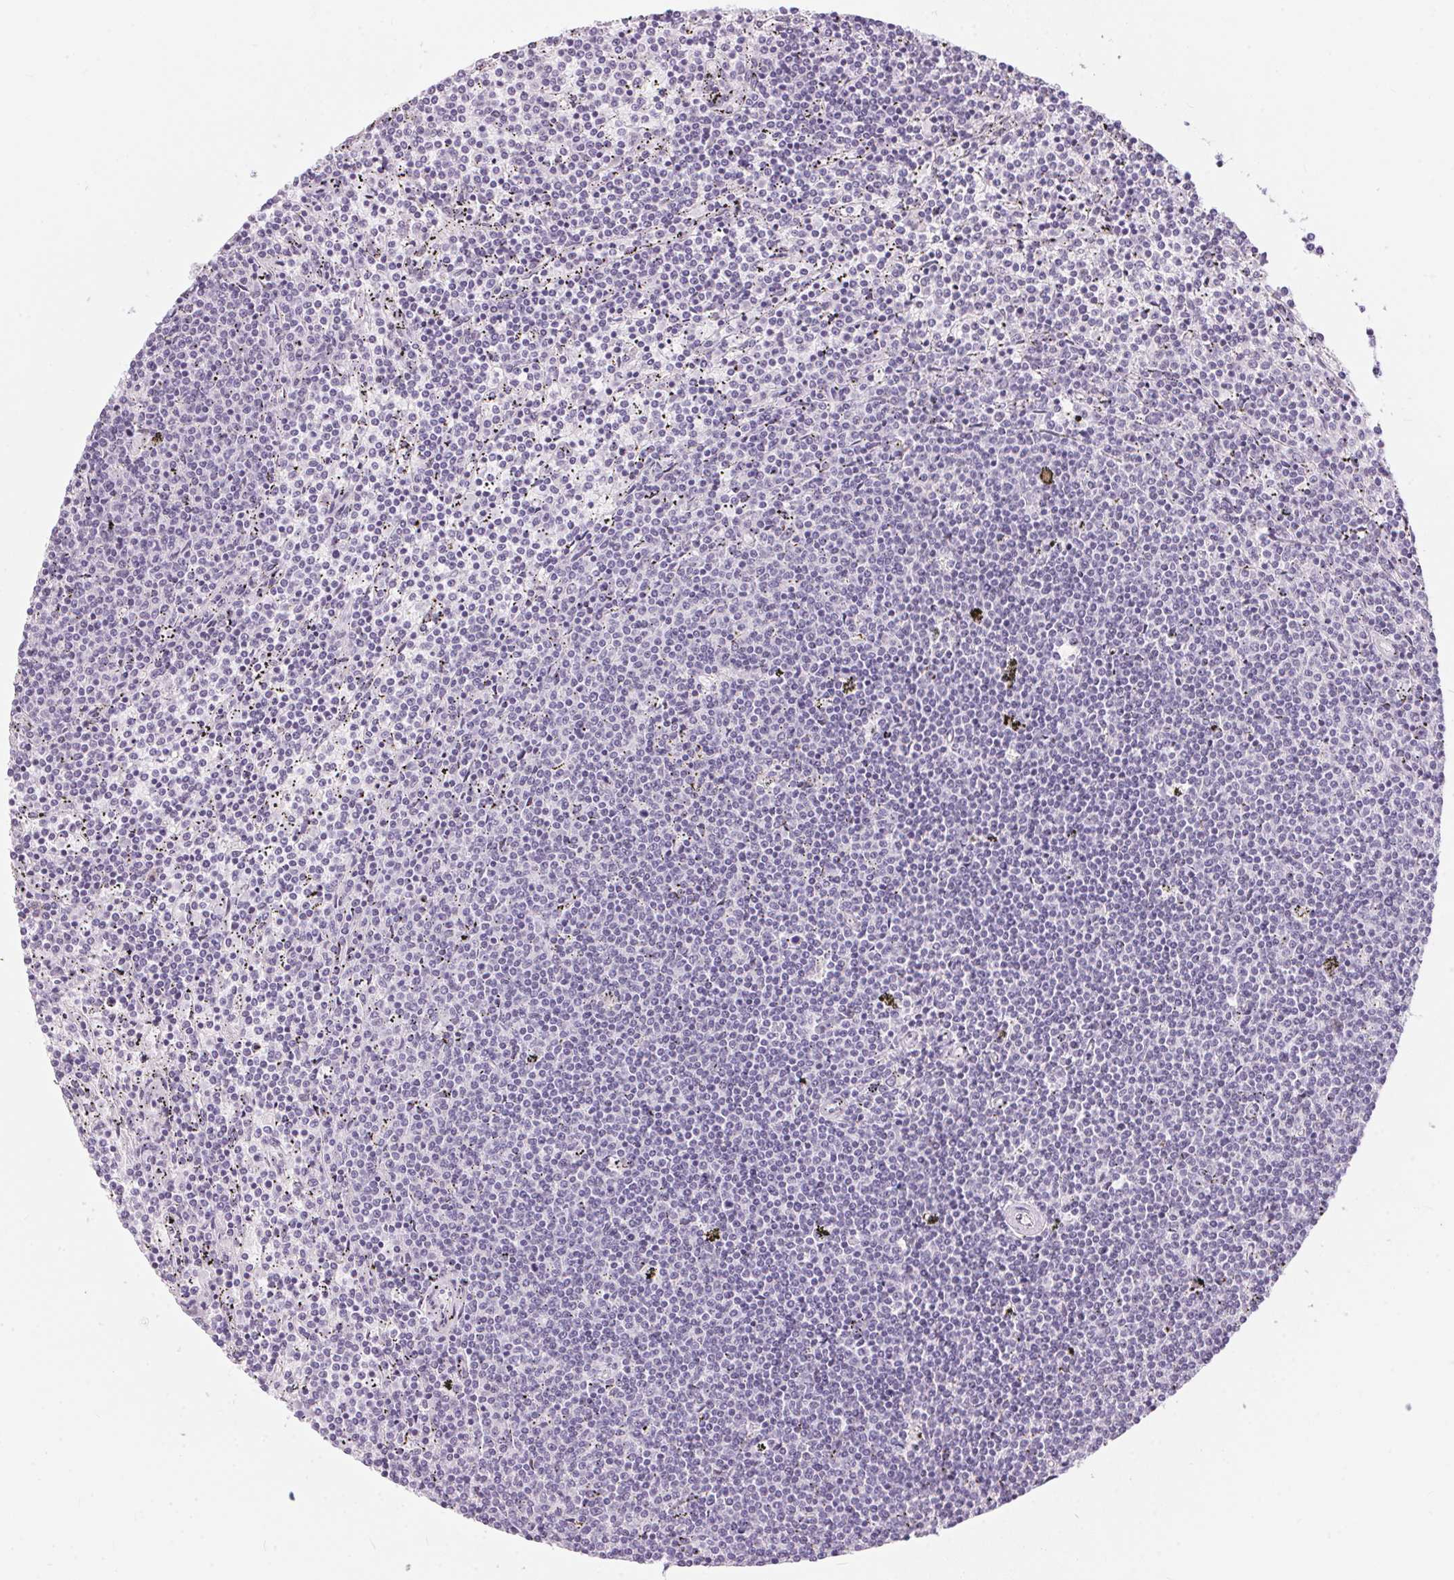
{"staining": {"intensity": "negative", "quantity": "none", "location": "none"}, "tissue": "lymphoma", "cell_type": "Tumor cells", "image_type": "cancer", "snomed": [{"axis": "morphology", "description": "Malignant lymphoma, non-Hodgkin's type, Low grade"}, {"axis": "topography", "description": "Spleen"}], "caption": "Low-grade malignant lymphoma, non-Hodgkin's type was stained to show a protein in brown. There is no significant positivity in tumor cells.", "gene": "CADPS", "patient": {"sex": "female", "age": 50}}